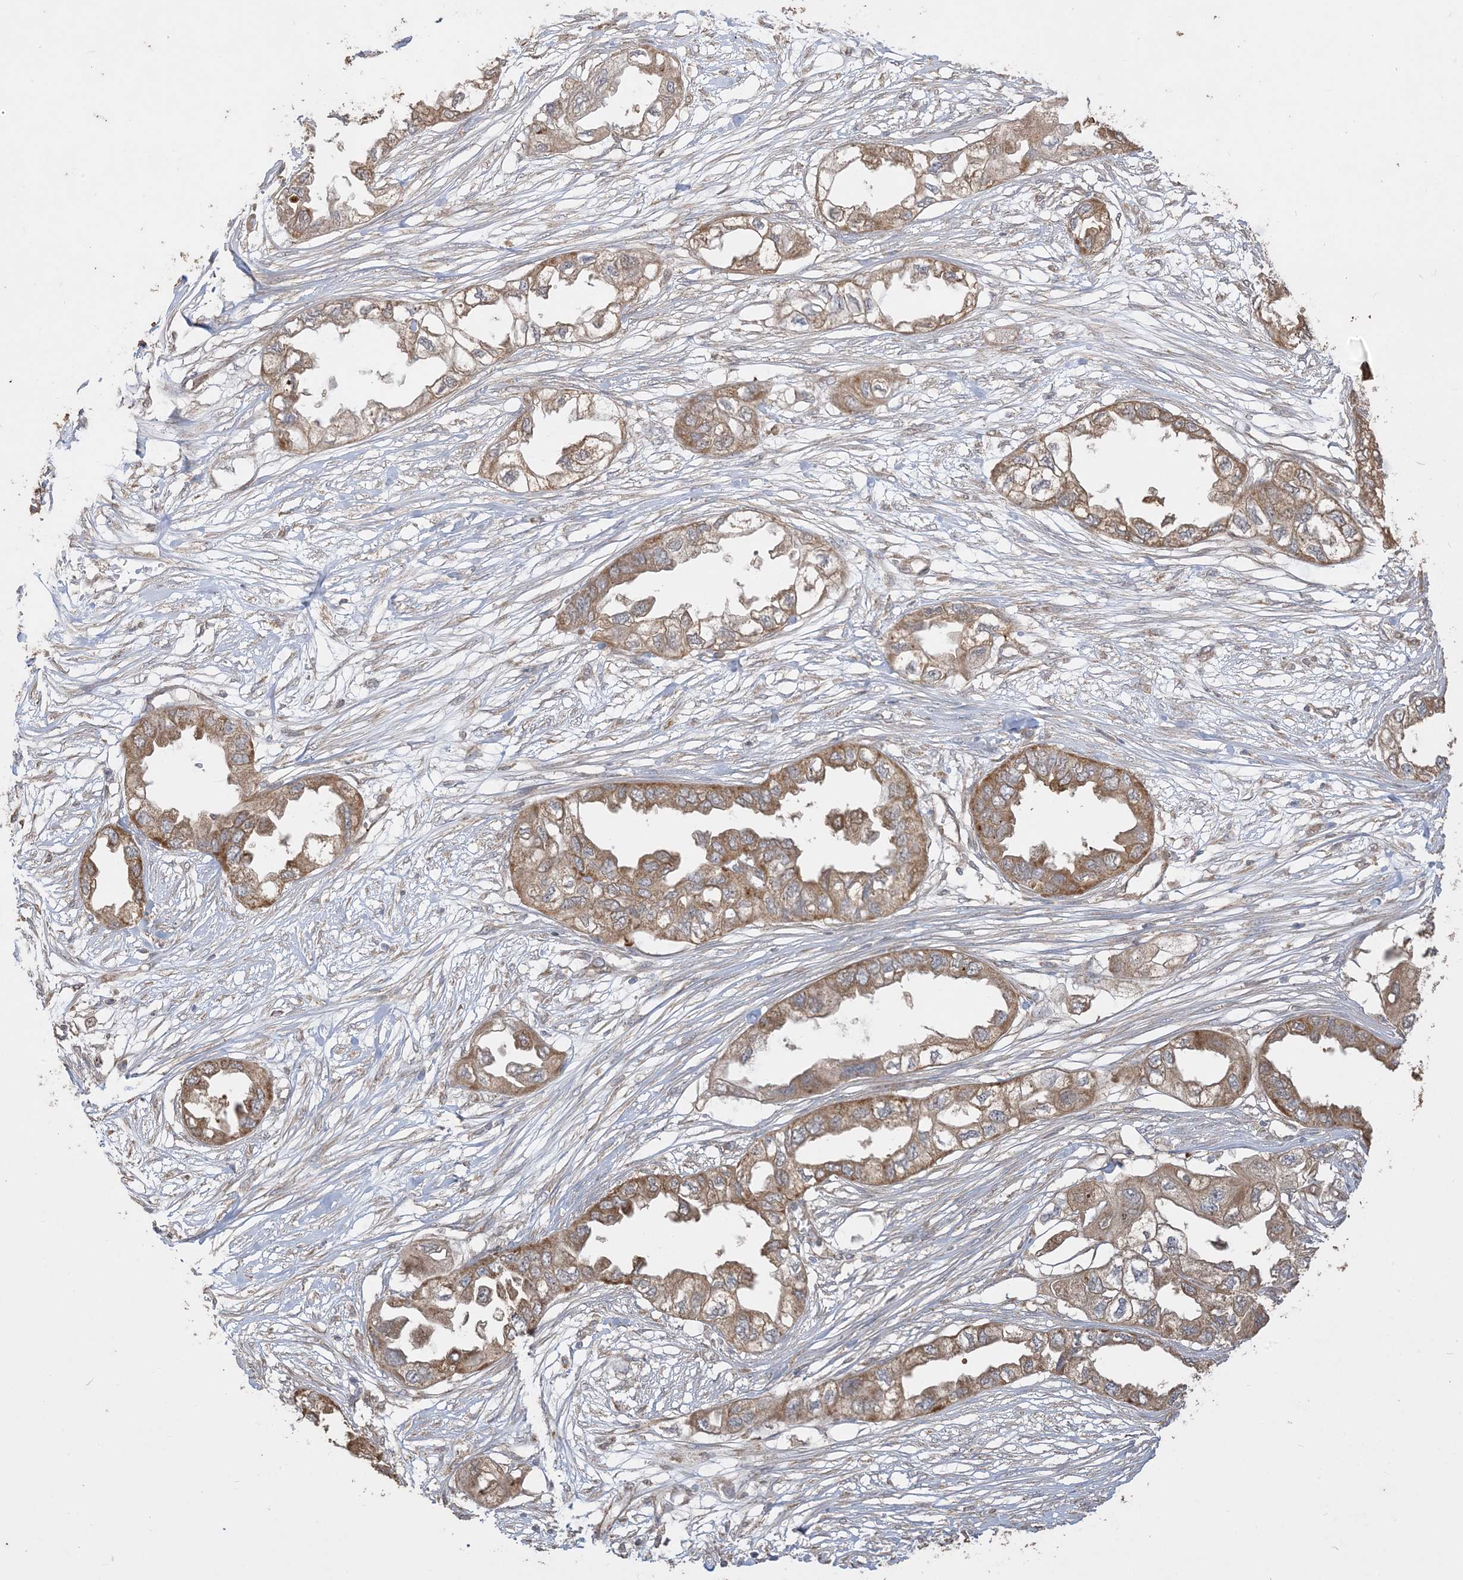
{"staining": {"intensity": "strong", "quantity": ">75%", "location": "cytoplasmic/membranous"}, "tissue": "endometrial cancer", "cell_type": "Tumor cells", "image_type": "cancer", "snomed": [{"axis": "morphology", "description": "Adenocarcinoma, NOS"}, {"axis": "topography", "description": "Endometrium"}], "caption": "Protein staining of endometrial cancer tissue shows strong cytoplasmic/membranous expression in about >75% of tumor cells. (Stains: DAB in brown, nuclei in blue, Microscopy: brightfield microscopy at high magnification).", "gene": "SIRT3", "patient": {"sex": "female", "age": 67}}